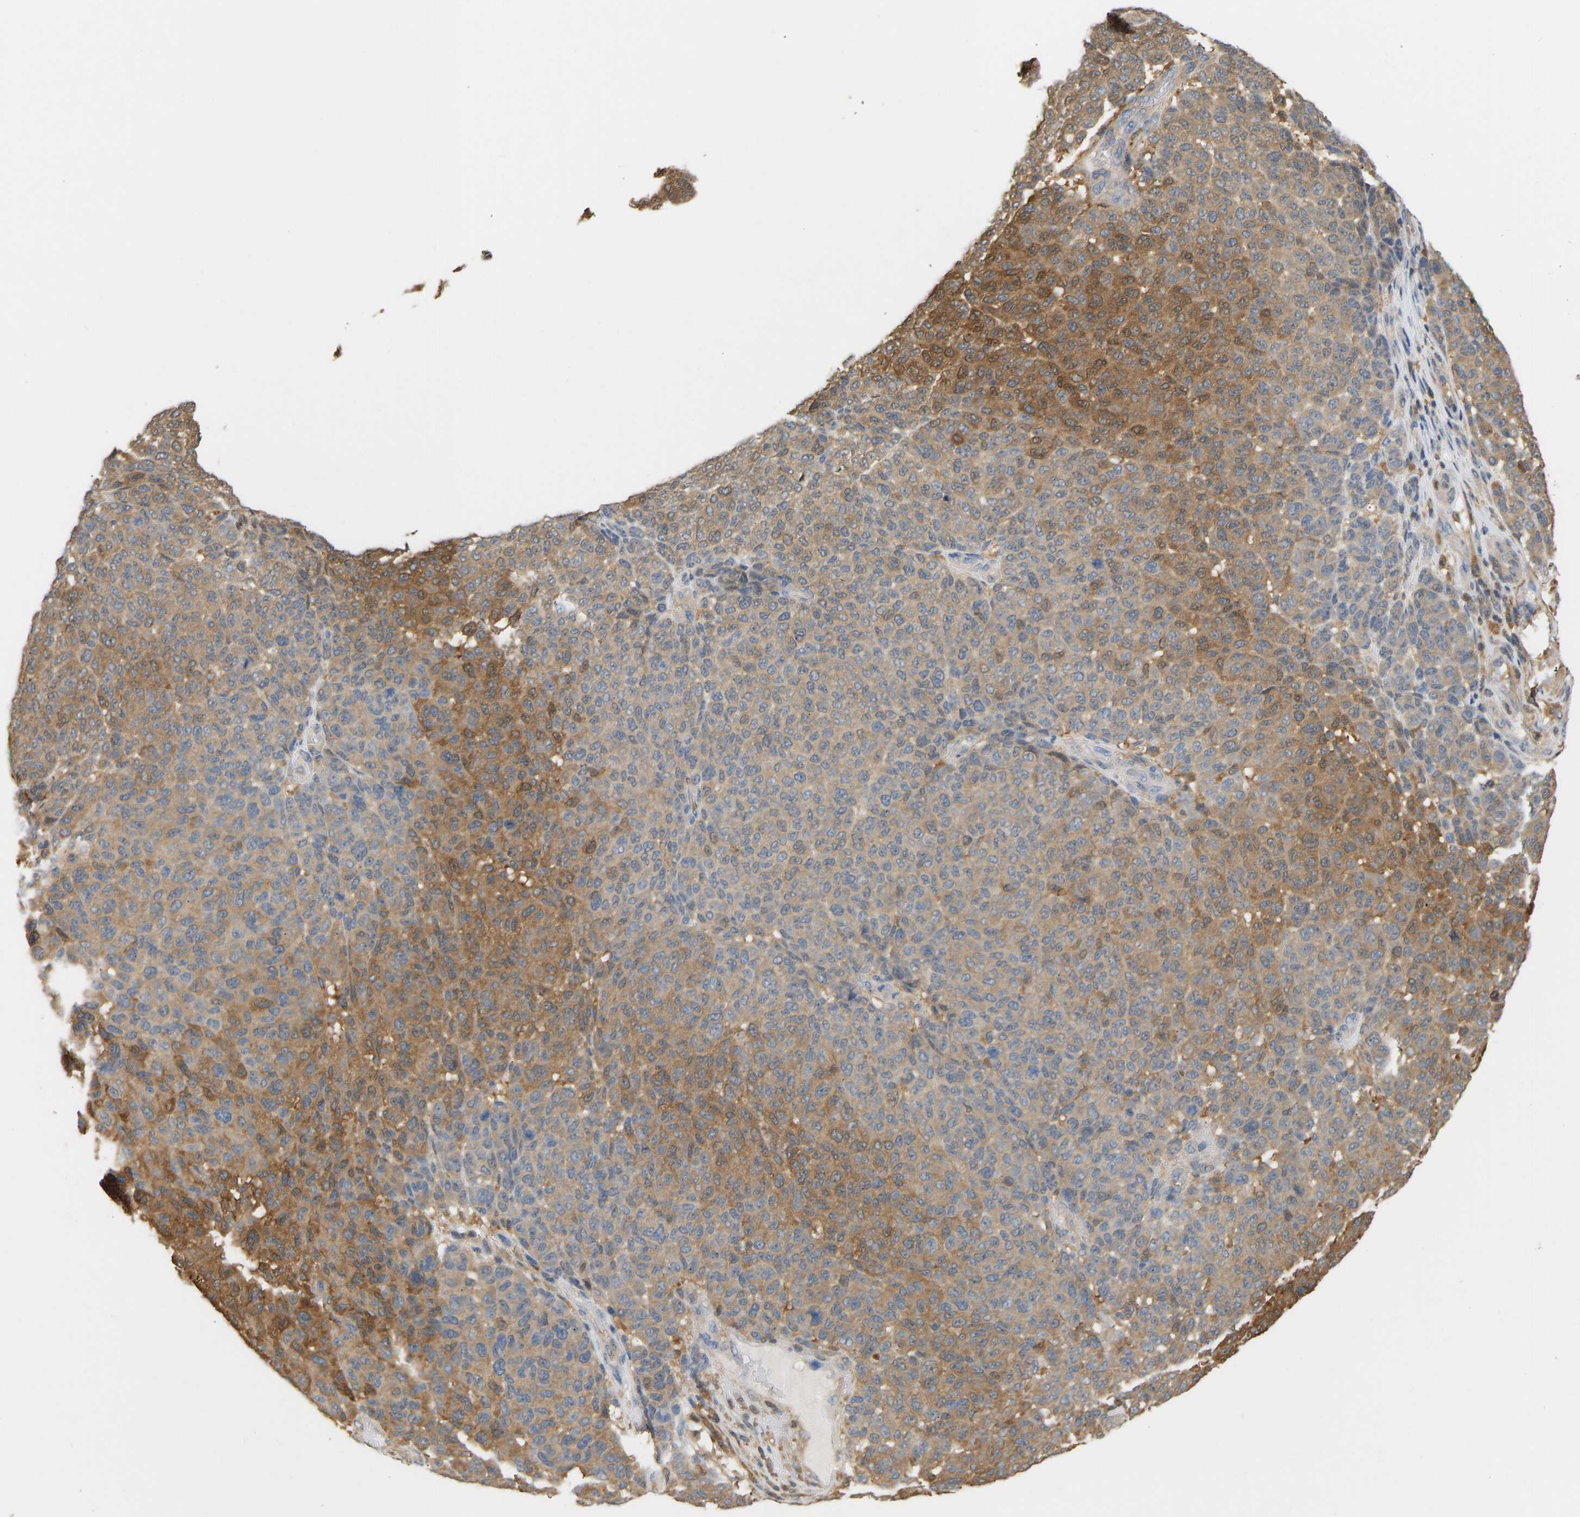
{"staining": {"intensity": "moderate", "quantity": "25%-75%", "location": "cytoplasmic/membranous"}, "tissue": "melanoma", "cell_type": "Tumor cells", "image_type": "cancer", "snomed": [{"axis": "morphology", "description": "Malignant melanoma, NOS"}, {"axis": "topography", "description": "Skin"}], "caption": "Protein positivity by immunohistochemistry displays moderate cytoplasmic/membranous positivity in approximately 25%-75% of tumor cells in malignant melanoma. Using DAB (brown) and hematoxylin (blue) stains, captured at high magnification using brightfield microscopy.", "gene": "ENO1", "patient": {"sex": "male", "age": 59}}